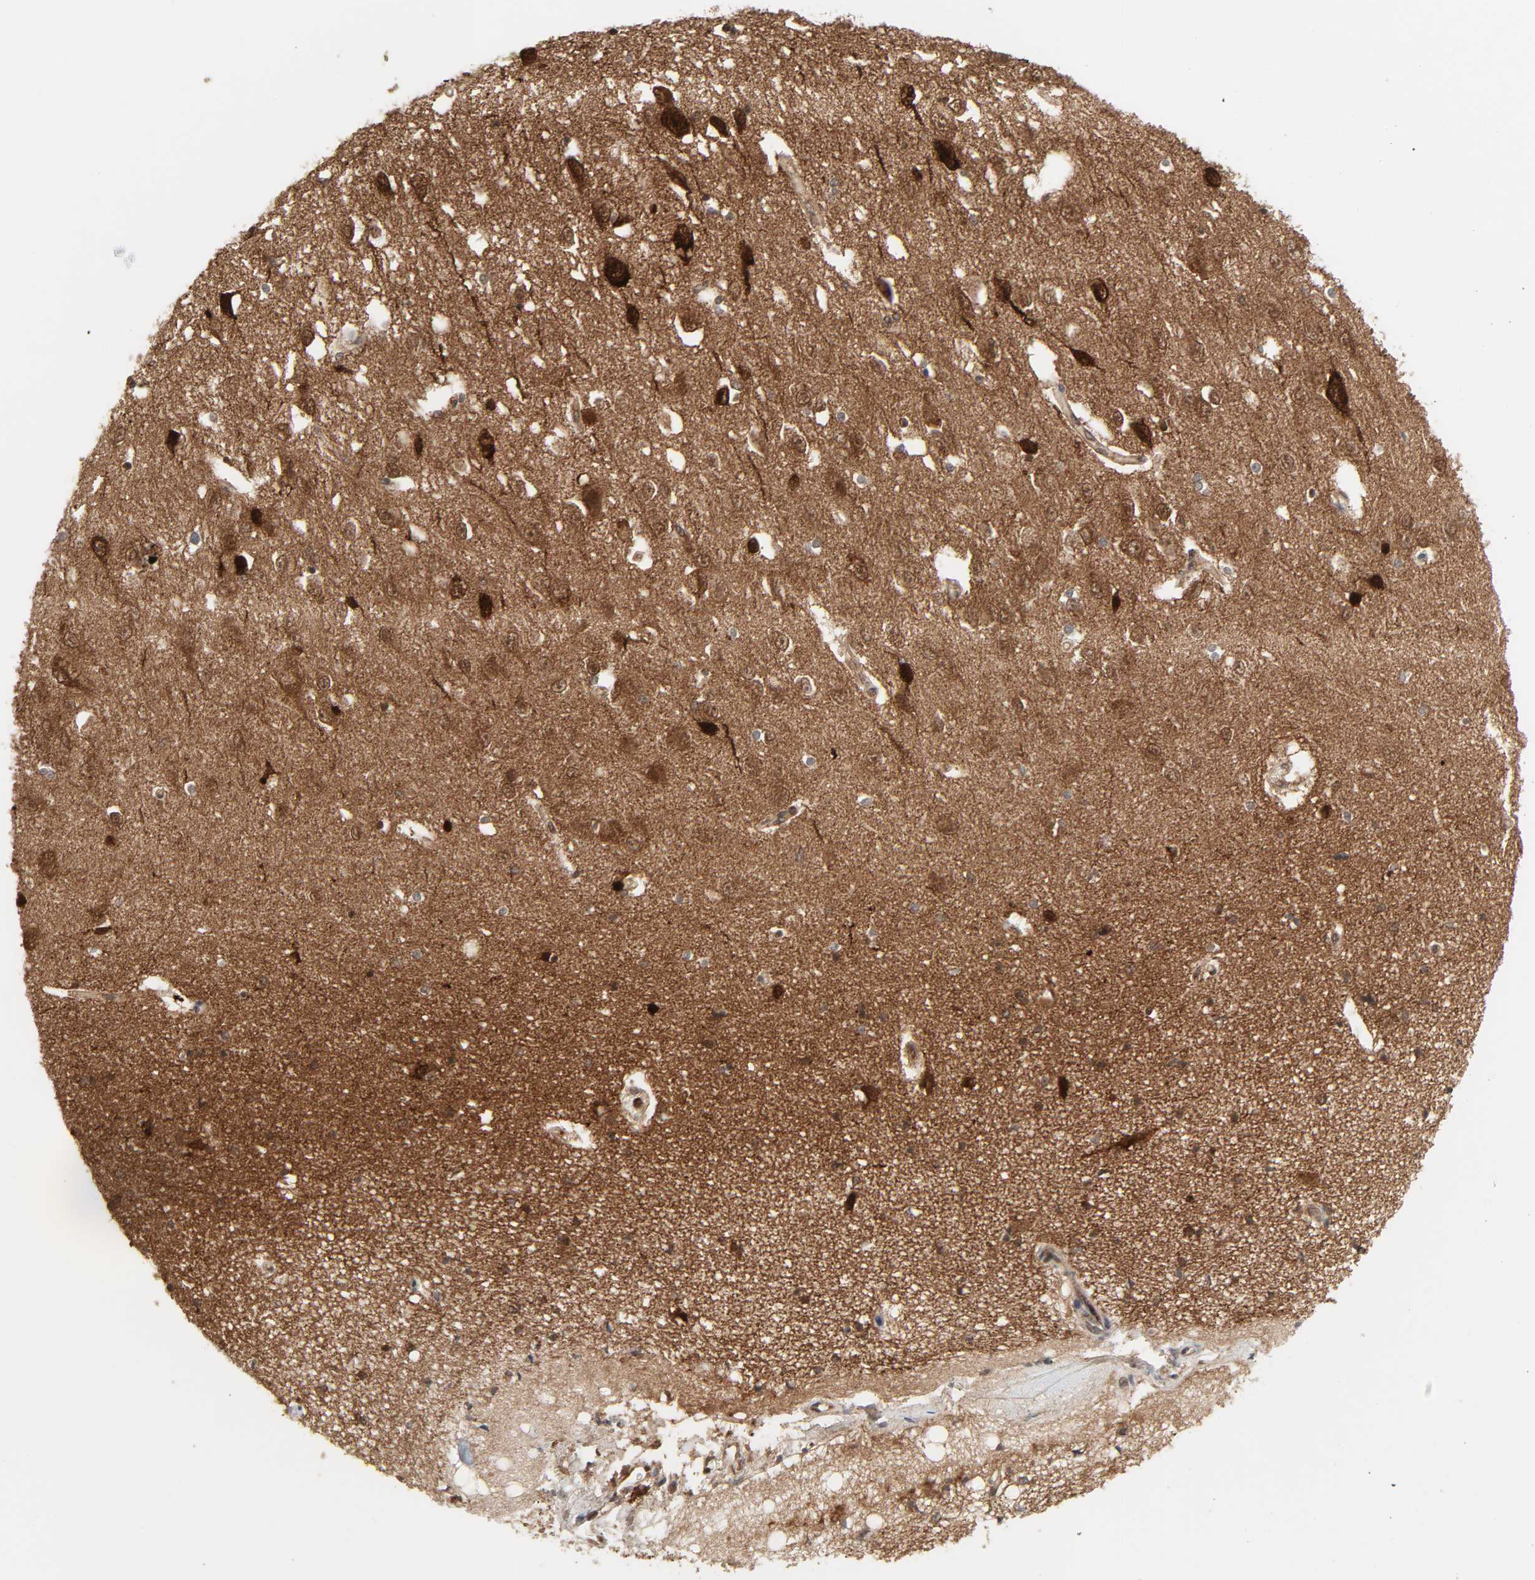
{"staining": {"intensity": "weak", "quantity": "25%-75%", "location": "cytoplasmic/membranous"}, "tissue": "hippocampus", "cell_type": "Glial cells", "image_type": "normal", "snomed": [{"axis": "morphology", "description": "Normal tissue, NOS"}, {"axis": "topography", "description": "Hippocampus"}], "caption": "IHC of unremarkable hippocampus demonstrates low levels of weak cytoplasmic/membranous positivity in about 25%-75% of glial cells. The staining is performed using DAB (3,3'-diaminobenzidine) brown chromogen to label protein expression. The nuclei are counter-stained blue using hematoxylin.", "gene": "GSK3A", "patient": {"sex": "female", "age": 54}}